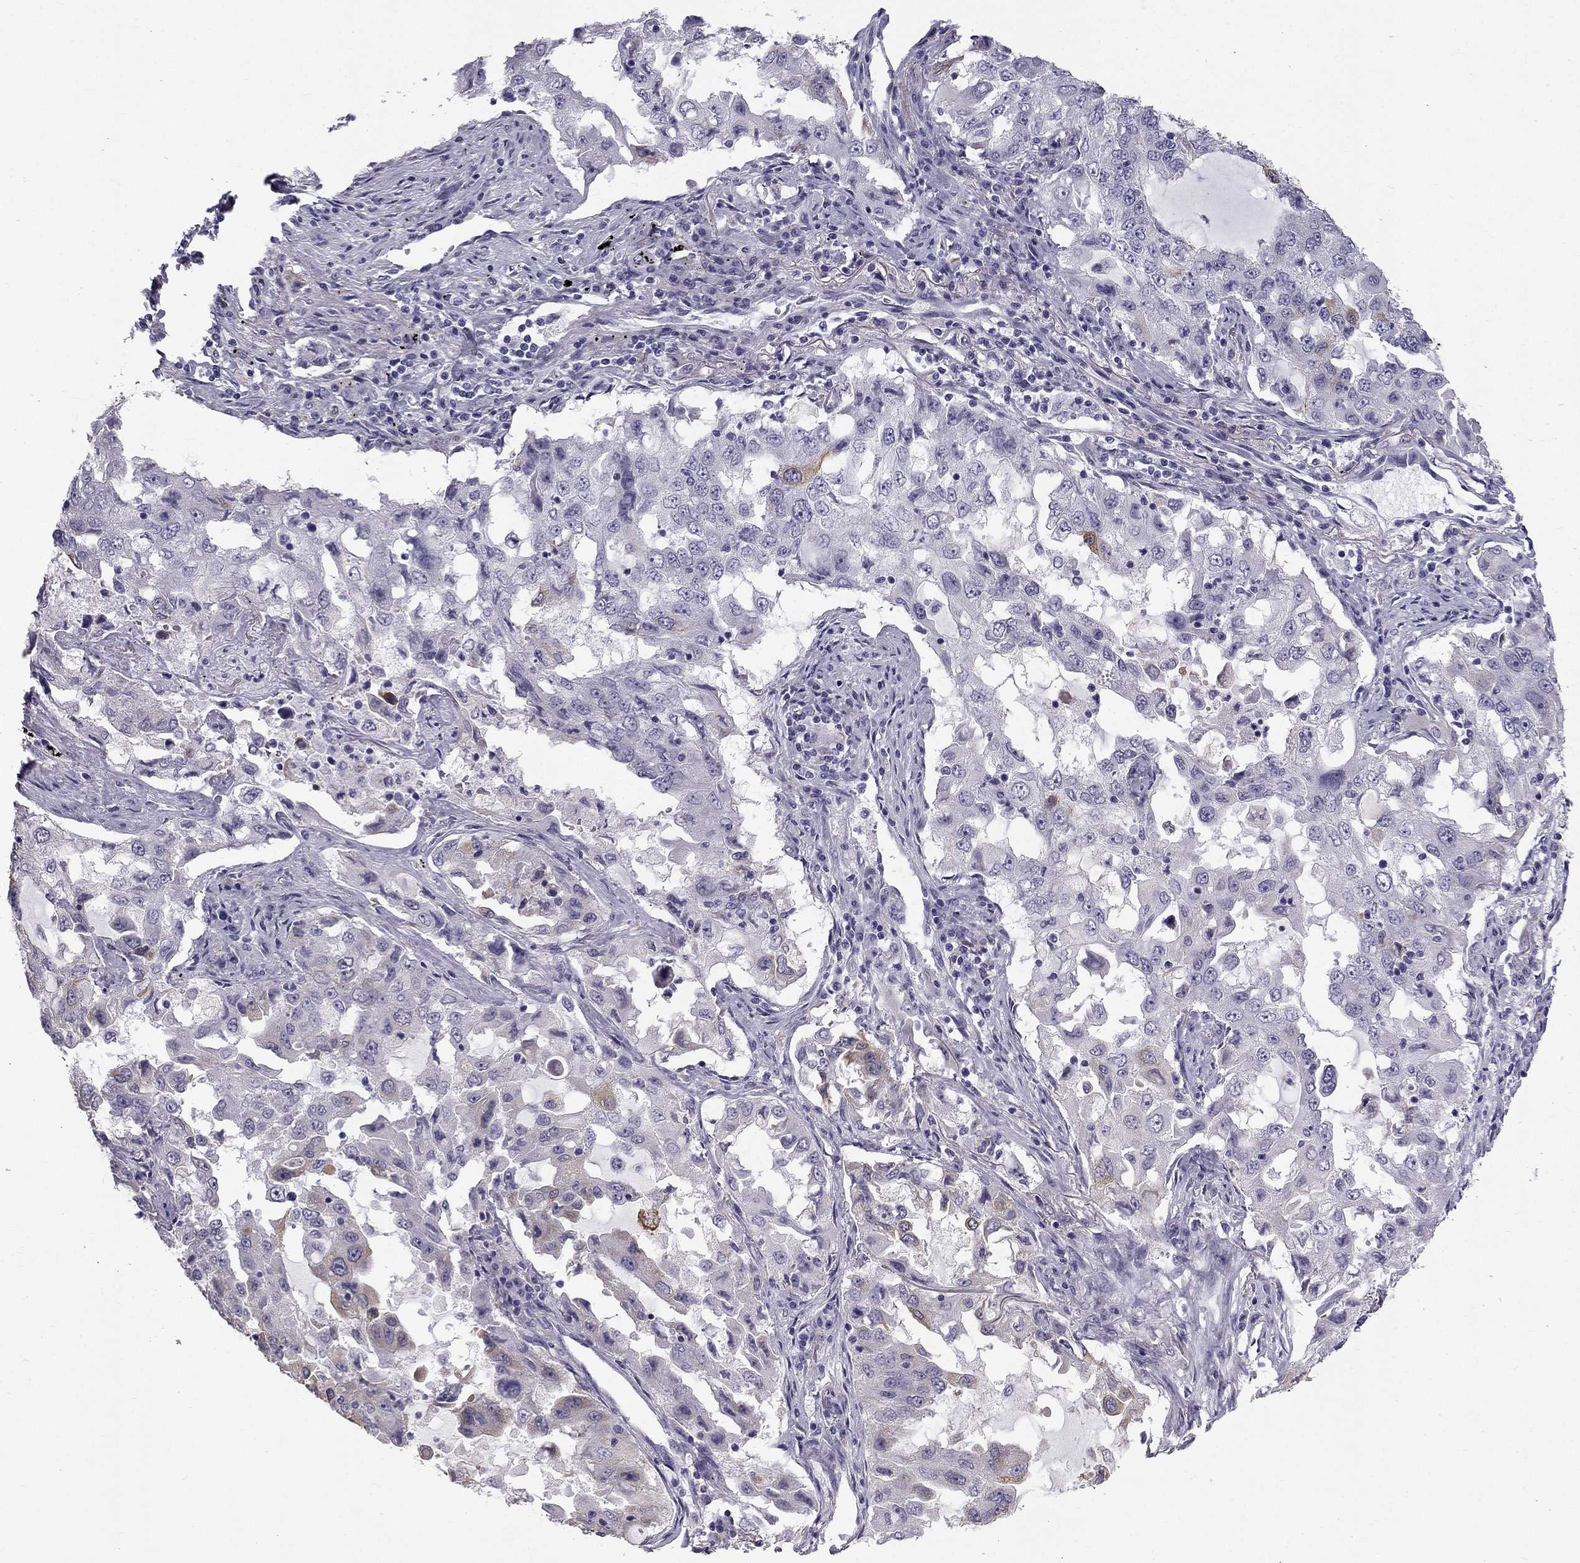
{"staining": {"intensity": "weak", "quantity": "<25%", "location": "cytoplasmic/membranous"}, "tissue": "lung cancer", "cell_type": "Tumor cells", "image_type": "cancer", "snomed": [{"axis": "morphology", "description": "Adenocarcinoma, NOS"}, {"axis": "topography", "description": "Lung"}], "caption": "Immunohistochemistry micrograph of adenocarcinoma (lung) stained for a protein (brown), which shows no positivity in tumor cells. Brightfield microscopy of immunohistochemistry stained with DAB (brown) and hematoxylin (blue), captured at high magnification.", "gene": "CCDC40", "patient": {"sex": "female", "age": 61}}